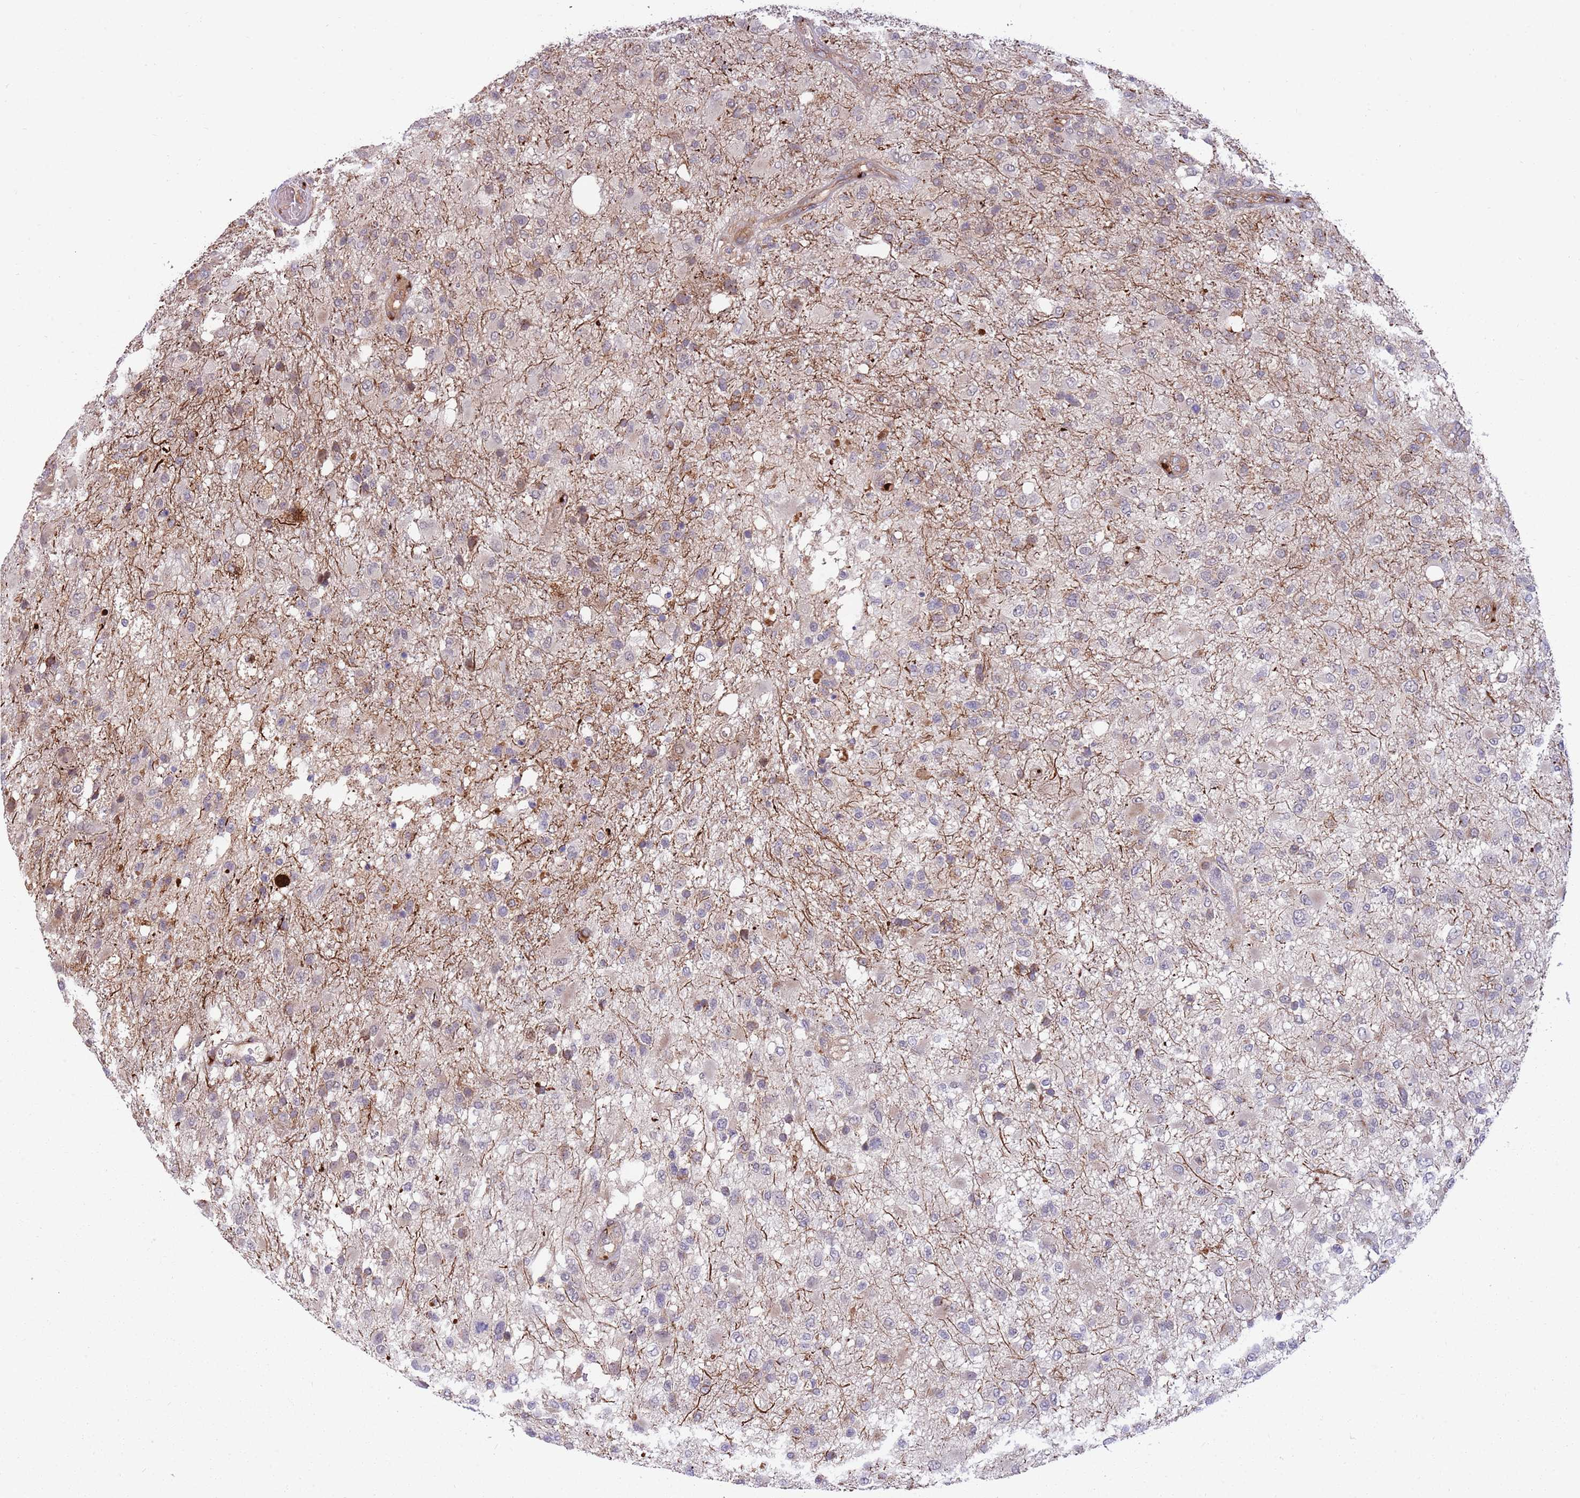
{"staining": {"intensity": "weak", "quantity": "<25%", "location": "cytoplasmic/membranous"}, "tissue": "glioma", "cell_type": "Tumor cells", "image_type": "cancer", "snomed": [{"axis": "morphology", "description": "Glioma, malignant, High grade"}, {"axis": "topography", "description": "Brain"}], "caption": "High power microscopy micrograph of an immunohistochemistry (IHC) histopathology image of malignant high-grade glioma, revealing no significant positivity in tumor cells. (DAB immunohistochemistry, high magnification).", "gene": "BTBD7", "patient": {"sex": "female", "age": 74}}